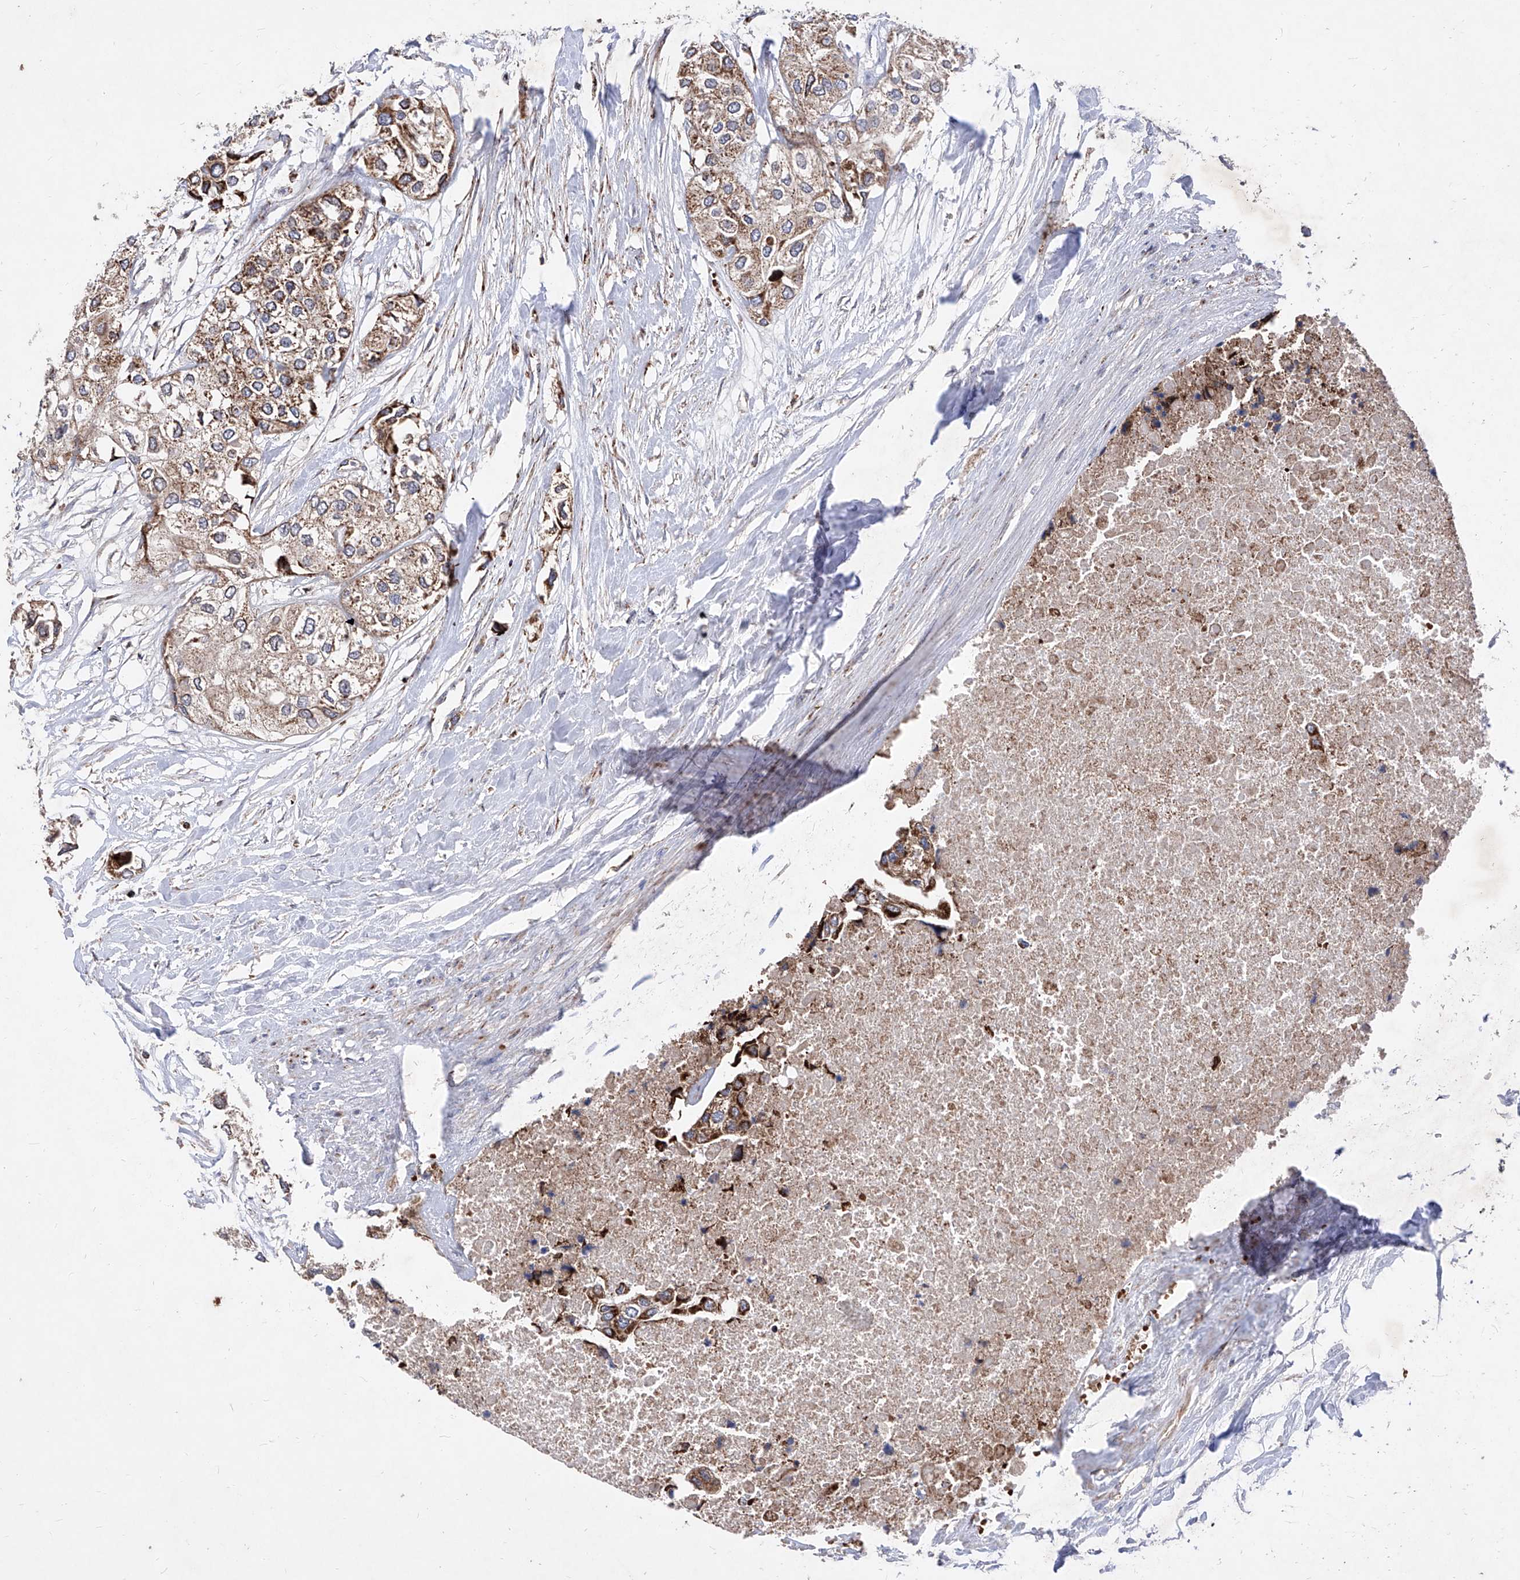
{"staining": {"intensity": "moderate", "quantity": ">75%", "location": "cytoplasmic/membranous"}, "tissue": "urothelial cancer", "cell_type": "Tumor cells", "image_type": "cancer", "snomed": [{"axis": "morphology", "description": "Urothelial carcinoma, High grade"}, {"axis": "topography", "description": "Urinary bladder"}], "caption": "Immunohistochemical staining of urothelial carcinoma (high-grade) displays moderate cytoplasmic/membranous protein staining in about >75% of tumor cells.", "gene": "SEMA6A", "patient": {"sex": "male", "age": 64}}